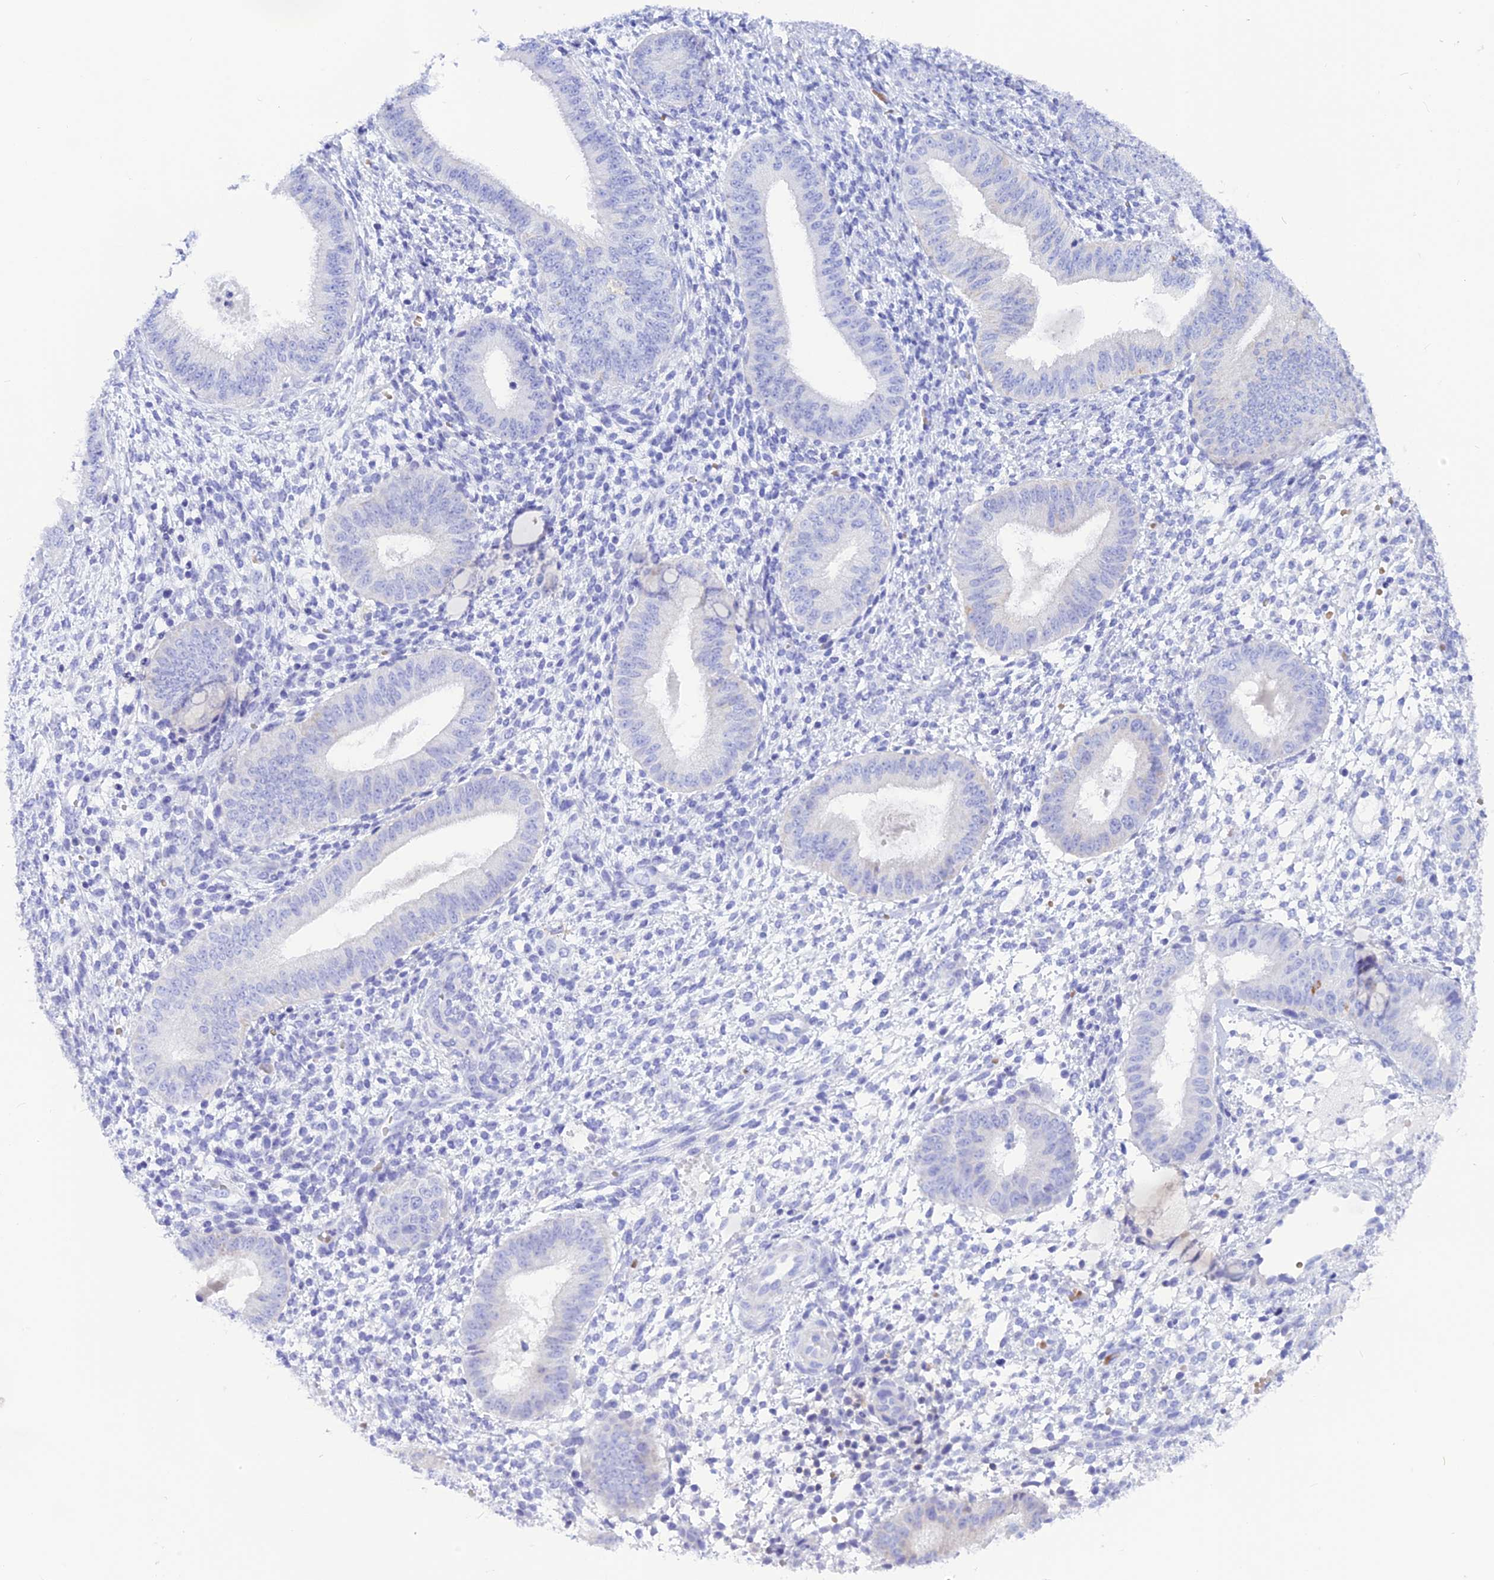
{"staining": {"intensity": "negative", "quantity": "none", "location": "none"}, "tissue": "endometrium", "cell_type": "Cells in endometrial stroma", "image_type": "normal", "snomed": [{"axis": "morphology", "description": "Normal tissue, NOS"}, {"axis": "topography", "description": "Endometrium"}], "caption": "IHC image of normal endometrium: human endometrium stained with DAB displays no significant protein expression in cells in endometrial stroma. The staining was performed using DAB (3,3'-diaminobenzidine) to visualize the protein expression in brown, while the nuclei were stained in blue with hematoxylin (Magnification: 20x).", "gene": "GLYATL1B", "patient": {"sex": "female", "age": 49}}